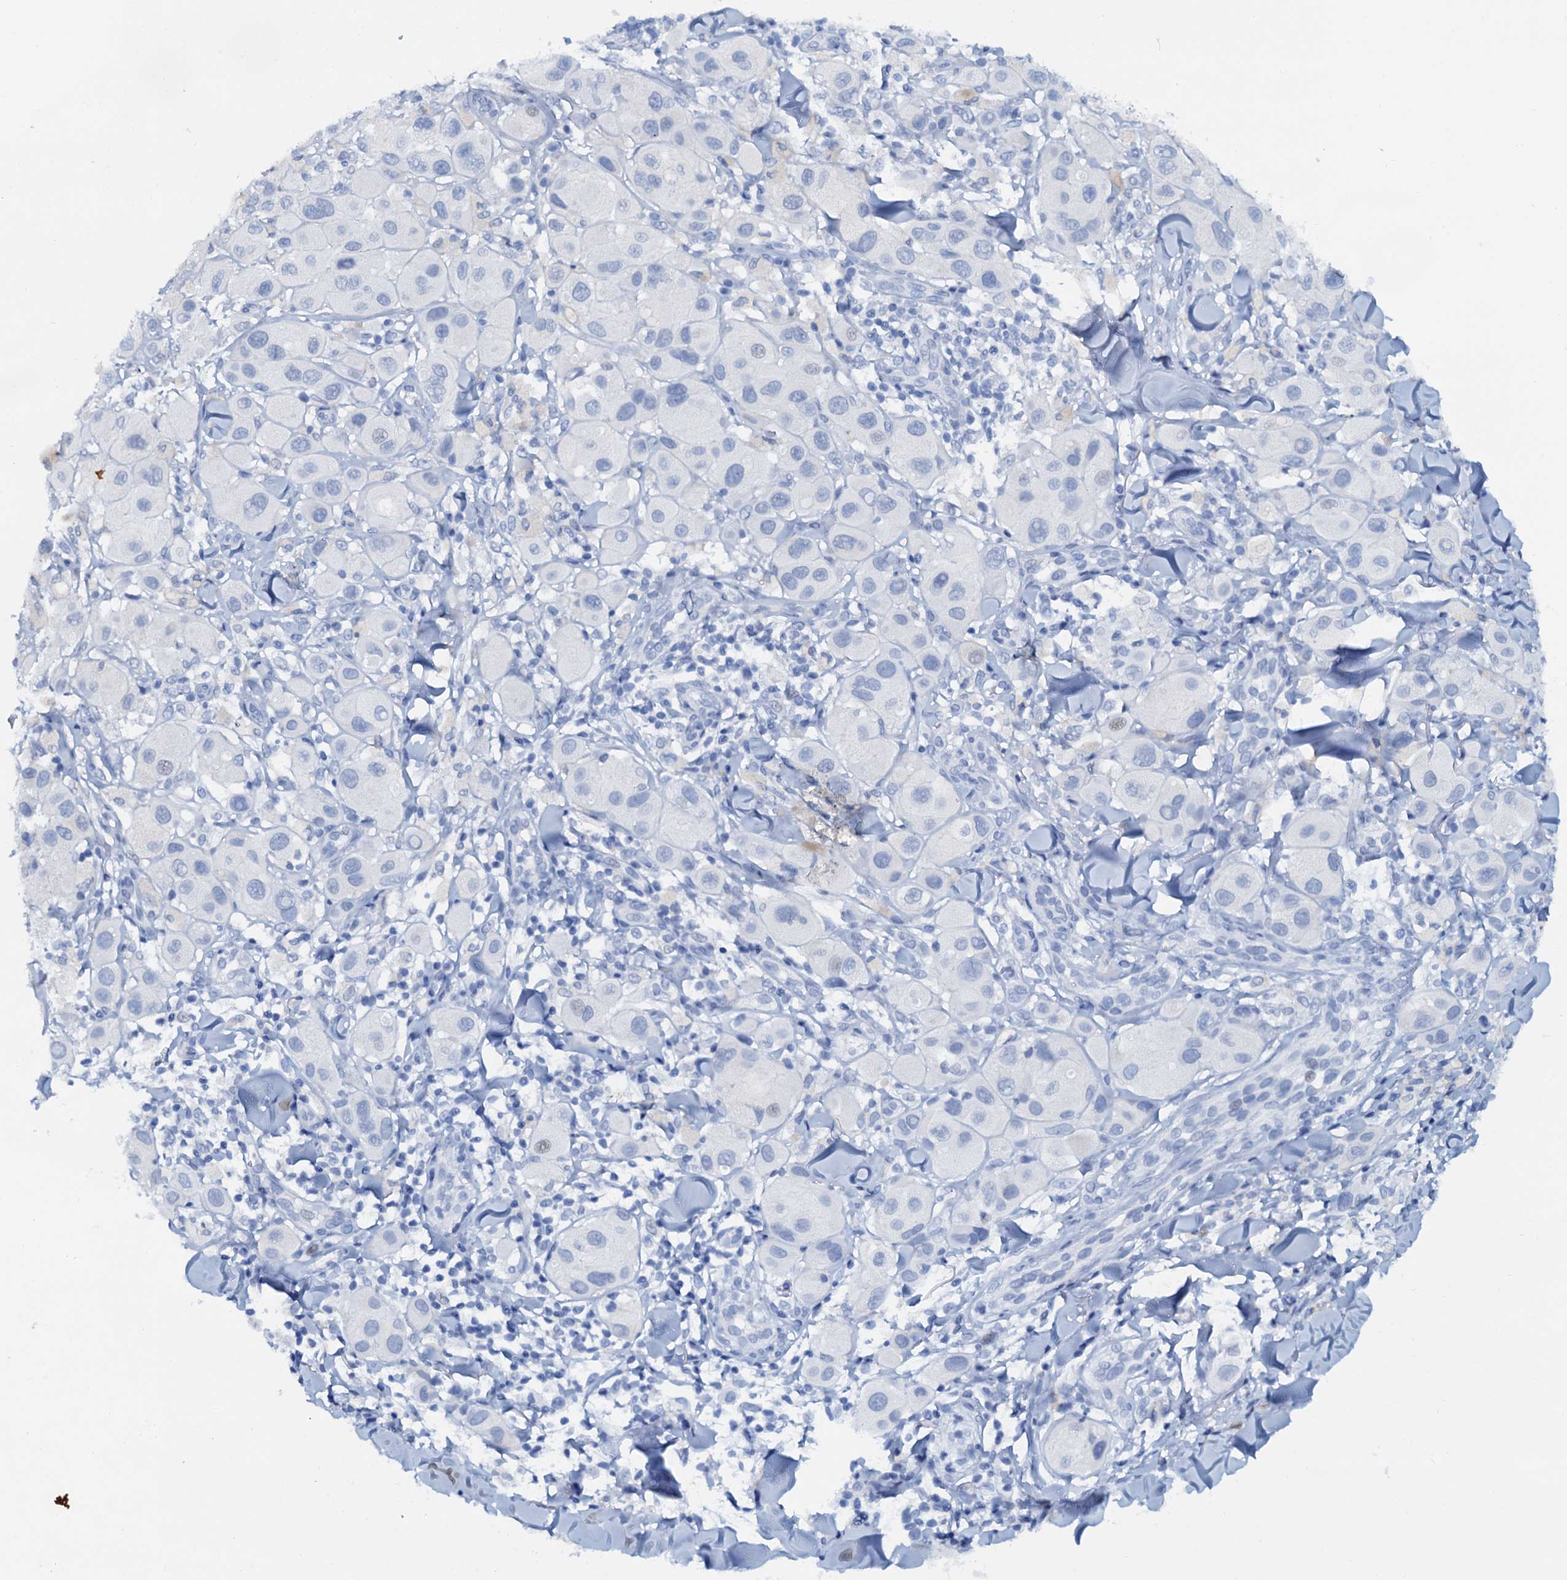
{"staining": {"intensity": "negative", "quantity": "none", "location": "none"}, "tissue": "melanoma", "cell_type": "Tumor cells", "image_type": "cancer", "snomed": [{"axis": "morphology", "description": "Malignant melanoma, Metastatic site"}, {"axis": "topography", "description": "Skin"}], "caption": "A high-resolution micrograph shows IHC staining of malignant melanoma (metastatic site), which shows no significant staining in tumor cells. (Stains: DAB (3,3'-diaminobenzidine) immunohistochemistry (IHC) with hematoxylin counter stain, Microscopy: brightfield microscopy at high magnification).", "gene": "PTGES3", "patient": {"sex": "male", "age": 41}}